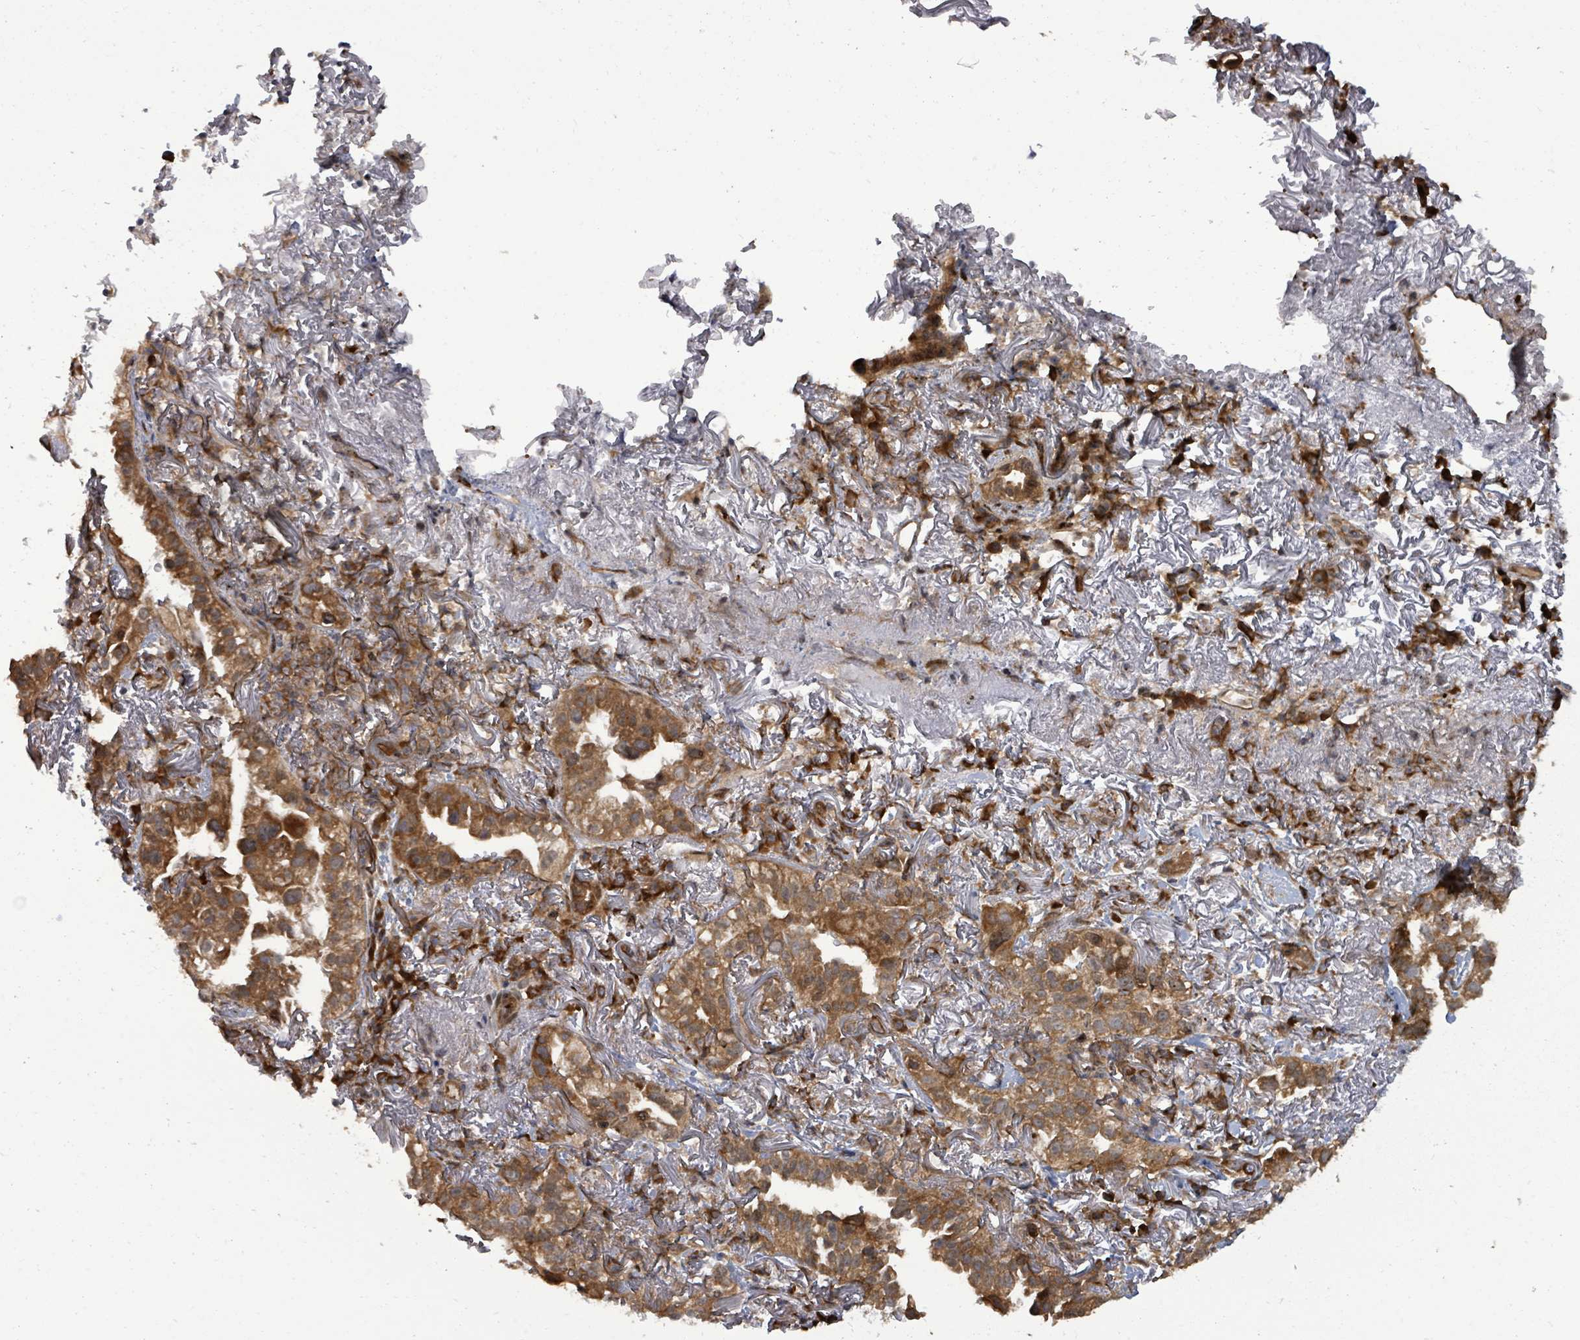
{"staining": {"intensity": "moderate", "quantity": ">75%", "location": "cytoplasmic/membranous"}, "tissue": "lung cancer", "cell_type": "Tumor cells", "image_type": "cancer", "snomed": [{"axis": "morphology", "description": "Adenocarcinoma, NOS"}, {"axis": "topography", "description": "Lung"}], "caption": "A photomicrograph of human adenocarcinoma (lung) stained for a protein shows moderate cytoplasmic/membranous brown staining in tumor cells. The protein is stained brown, and the nuclei are stained in blue (DAB (3,3'-diaminobenzidine) IHC with brightfield microscopy, high magnification).", "gene": "EIF3C", "patient": {"sex": "female", "age": 69}}